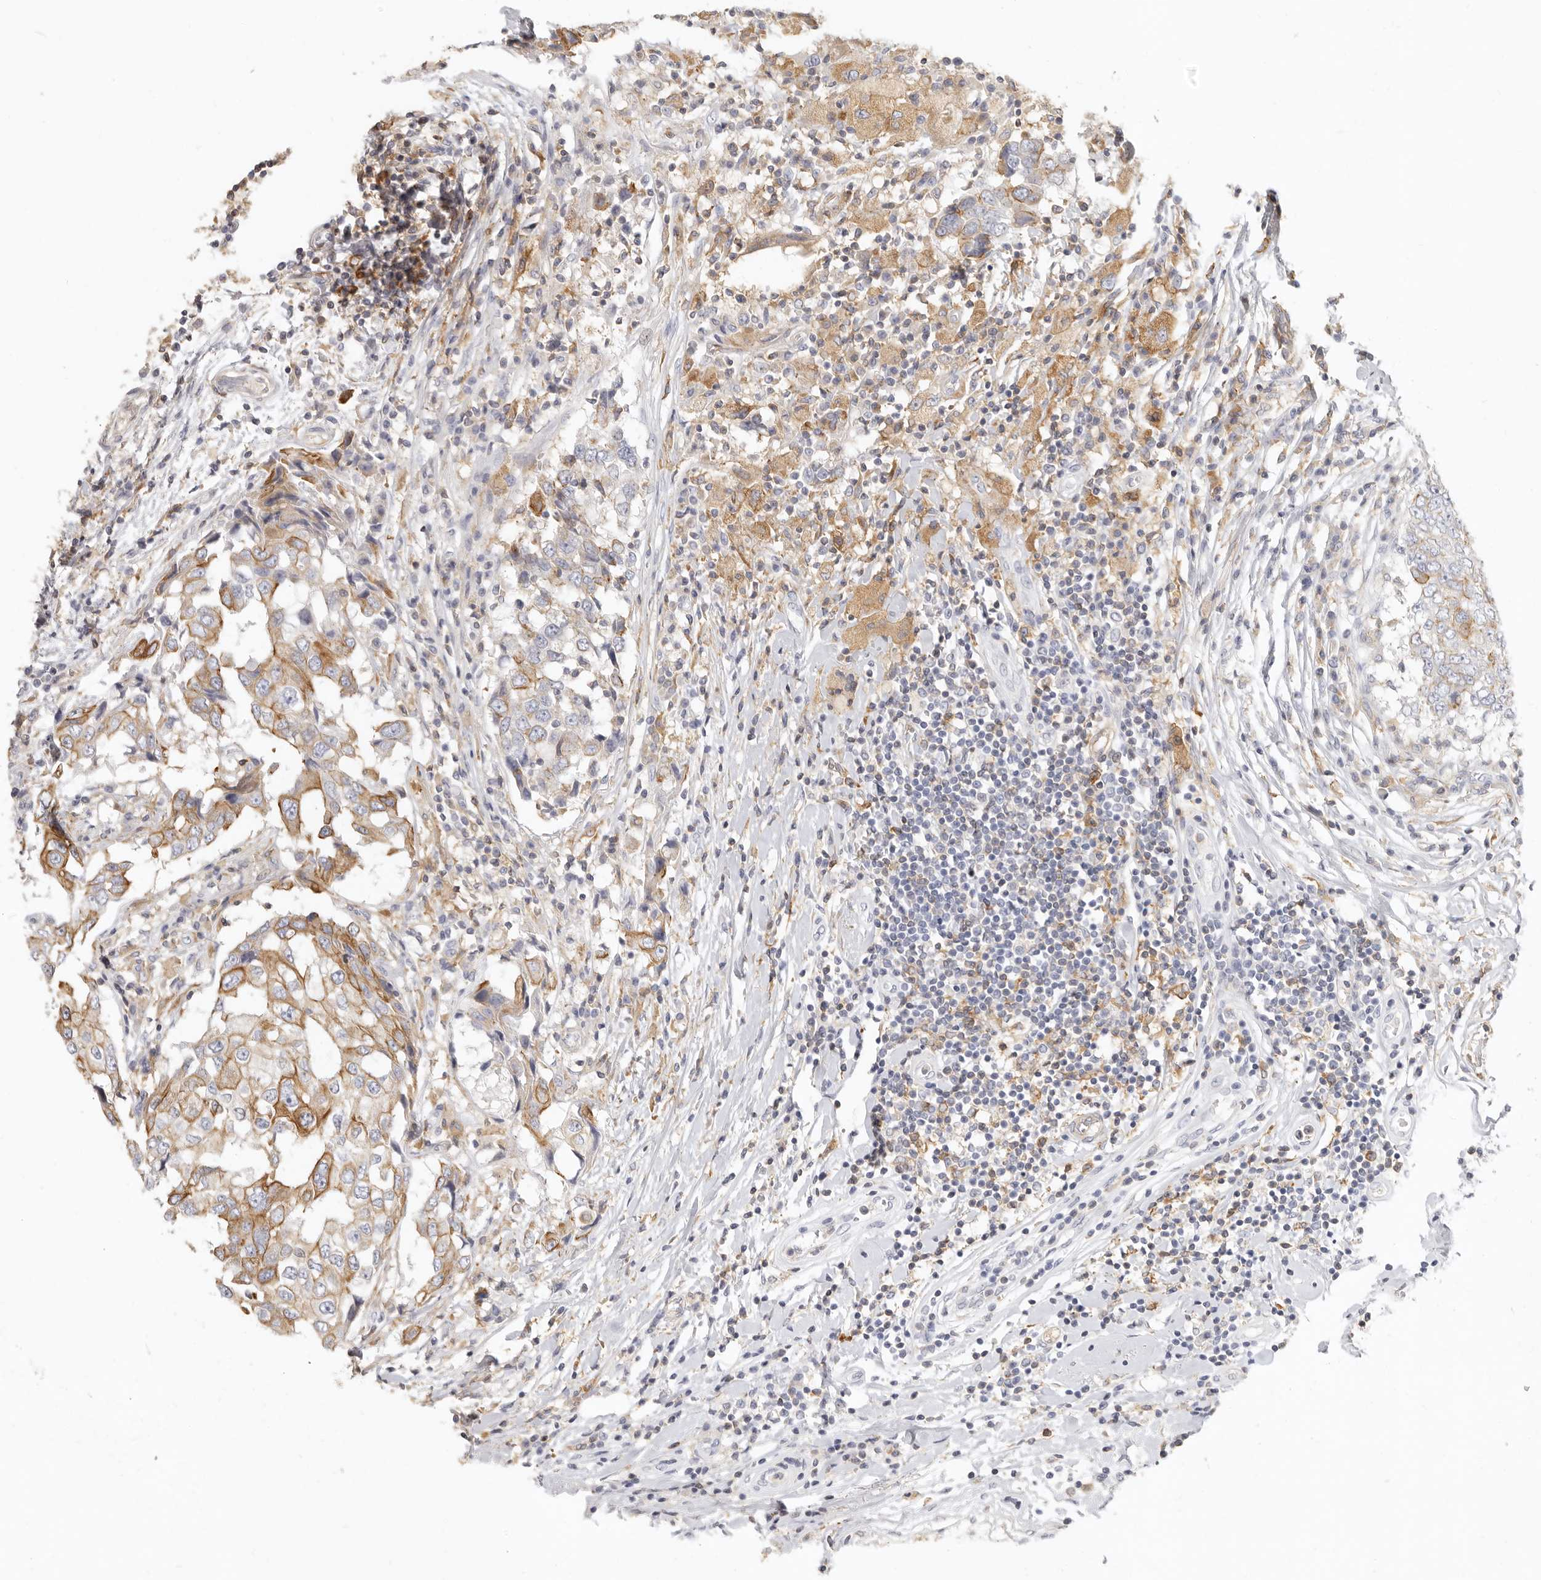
{"staining": {"intensity": "moderate", "quantity": "25%-75%", "location": "cytoplasmic/membranous"}, "tissue": "breast cancer", "cell_type": "Tumor cells", "image_type": "cancer", "snomed": [{"axis": "morphology", "description": "Duct carcinoma"}, {"axis": "topography", "description": "Breast"}], "caption": "Protein staining of breast cancer (infiltrating ductal carcinoma) tissue reveals moderate cytoplasmic/membranous staining in approximately 25%-75% of tumor cells. Using DAB (brown) and hematoxylin (blue) stains, captured at high magnification using brightfield microscopy.", "gene": "NIBAN1", "patient": {"sex": "female", "age": 27}}